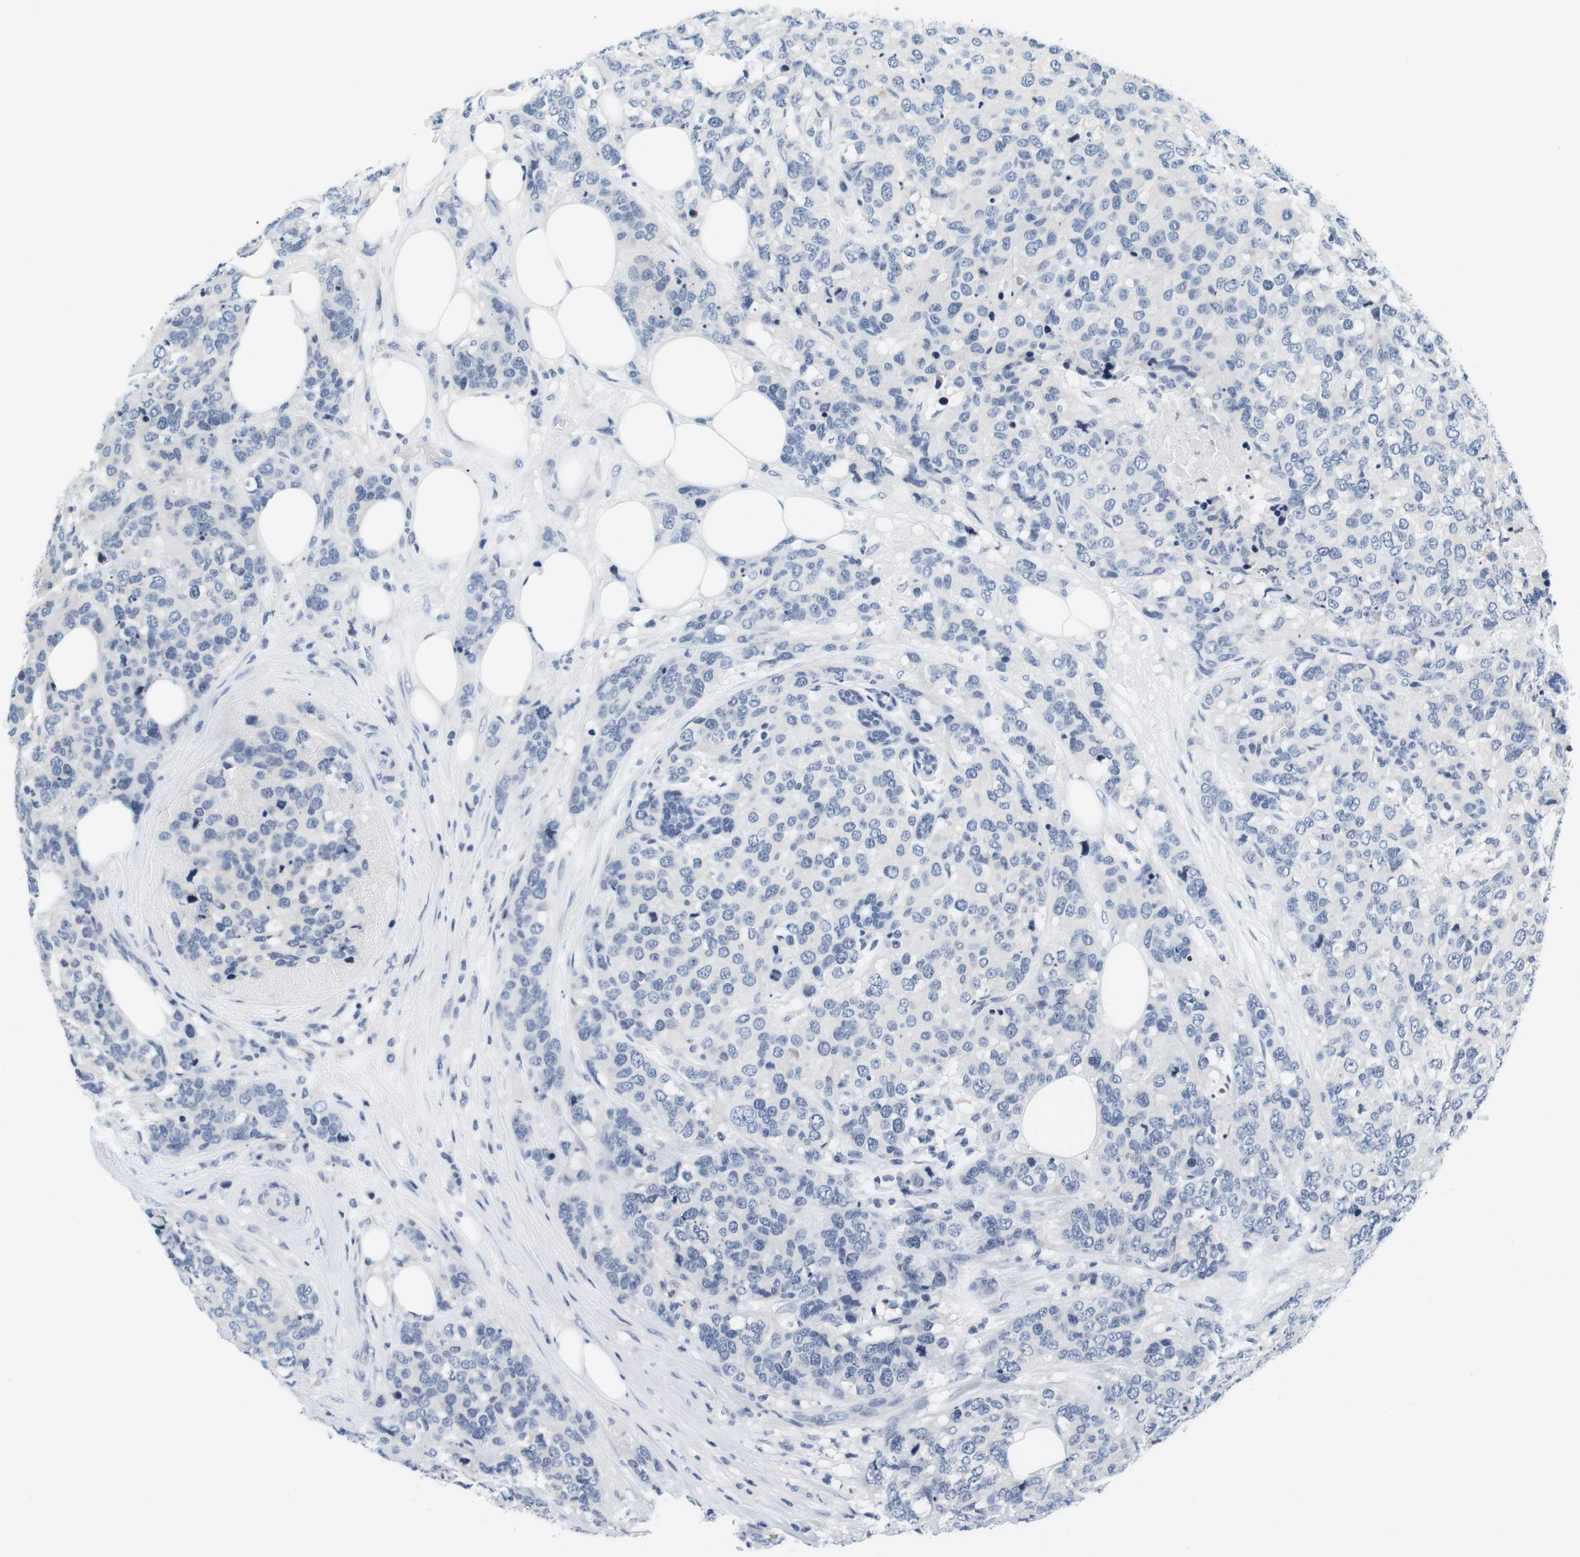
{"staining": {"intensity": "negative", "quantity": "none", "location": "none"}, "tissue": "breast cancer", "cell_type": "Tumor cells", "image_type": "cancer", "snomed": [{"axis": "morphology", "description": "Lobular carcinoma"}, {"axis": "topography", "description": "Breast"}], "caption": "This is an immunohistochemistry (IHC) micrograph of human lobular carcinoma (breast). There is no staining in tumor cells.", "gene": "KCNJ5", "patient": {"sex": "female", "age": 59}}